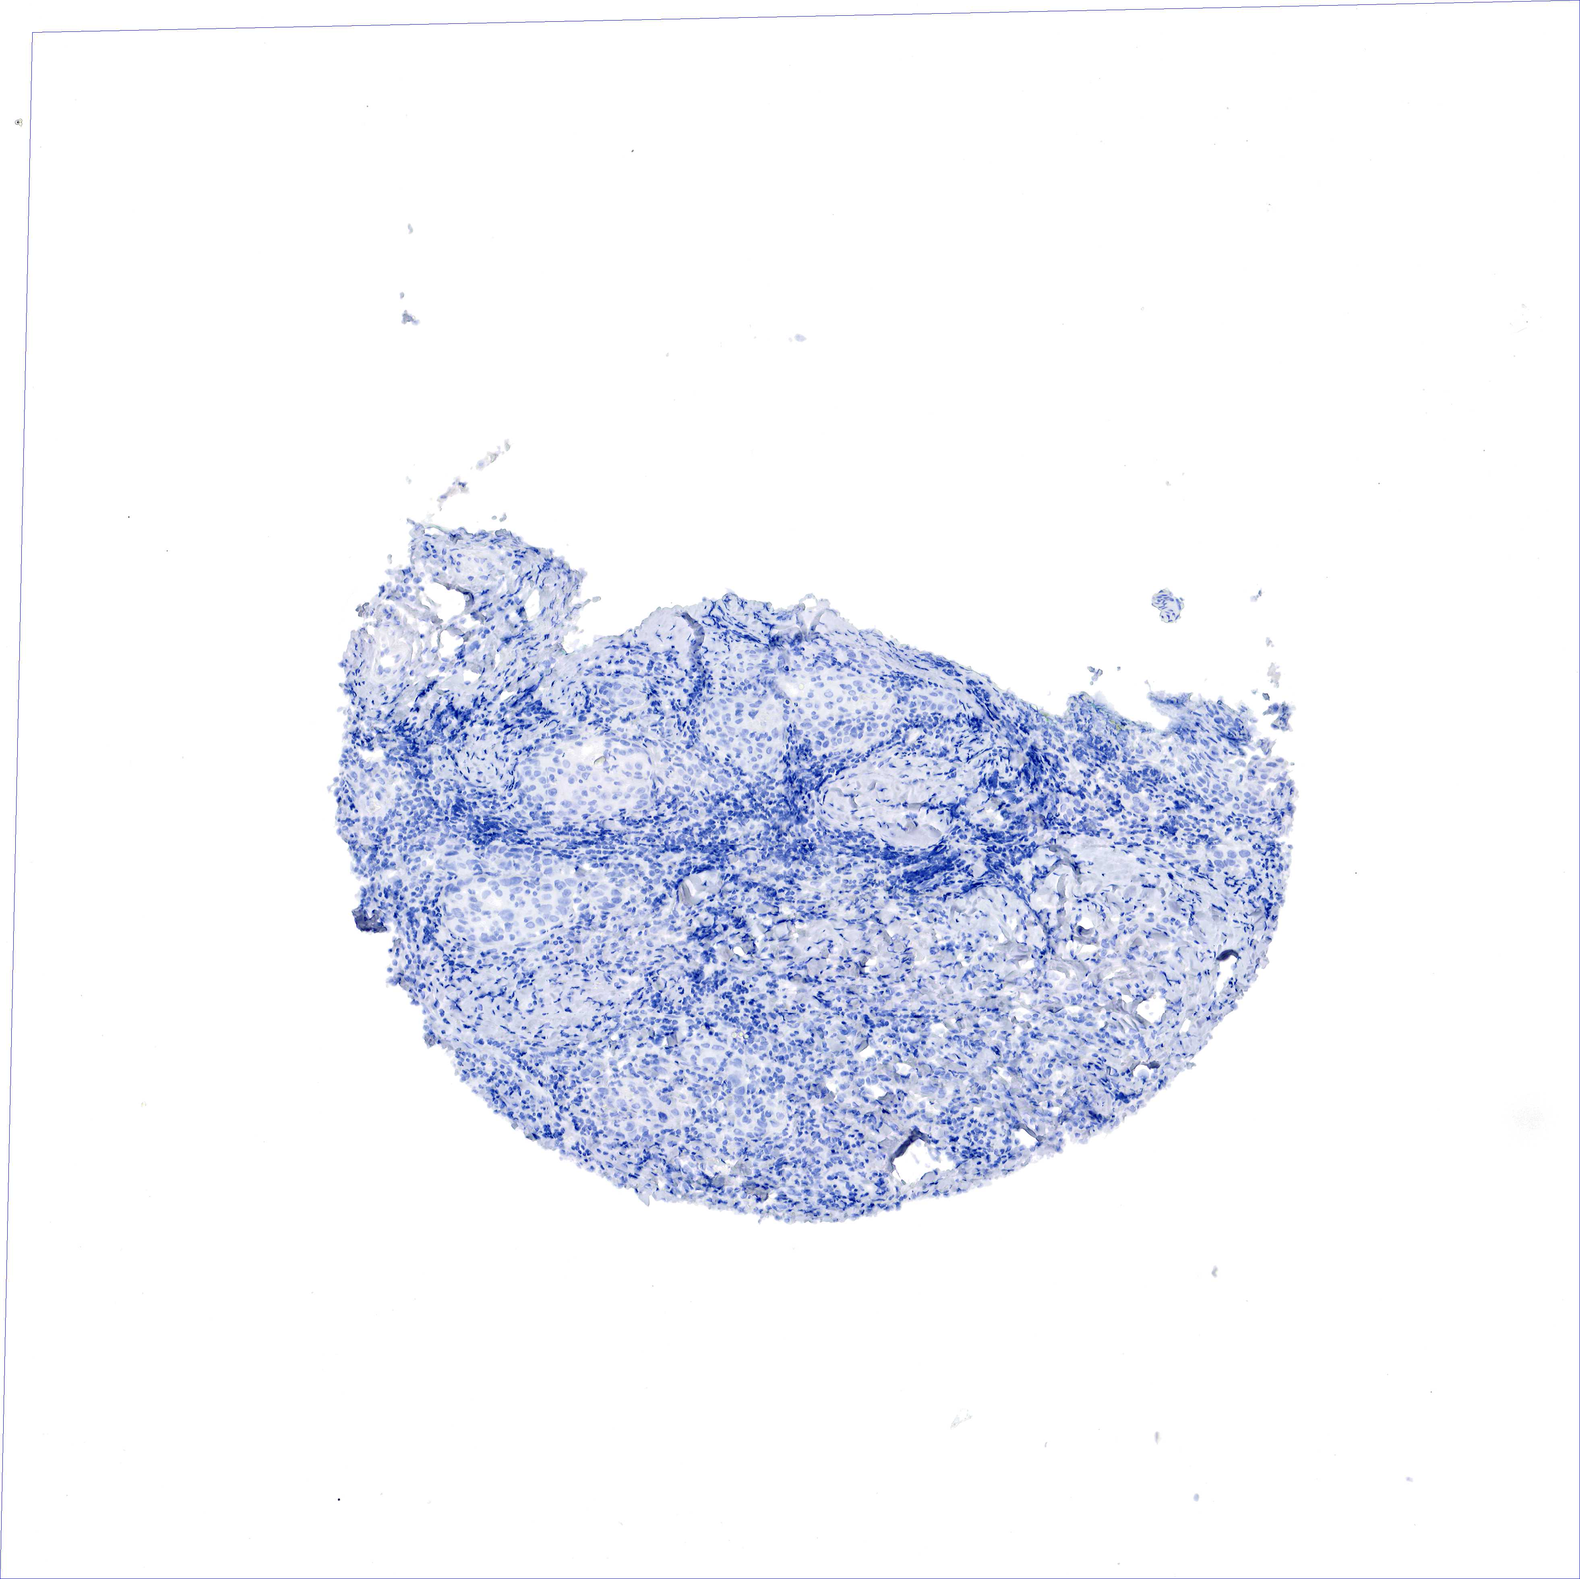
{"staining": {"intensity": "weak", "quantity": "<25%", "location": "cytoplasmic/membranous"}, "tissue": "head and neck cancer", "cell_type": "Tumor cells", "image_type": "cancer", "snomed": [{"axis": "morphology", "description": "Squamous cell carcinoma, NOS"}, {"axis": "topography", "description": "Oral tissue"}, {"axis": "topography", "description": "Head-Neck"}], "caption": "Tumor cells show no significant protein staining in head and neck squamous cell carcinoma. Nuclei are stained in blue.", "gene": "RDX", "patient": {"sex": "female", "age": 82}}